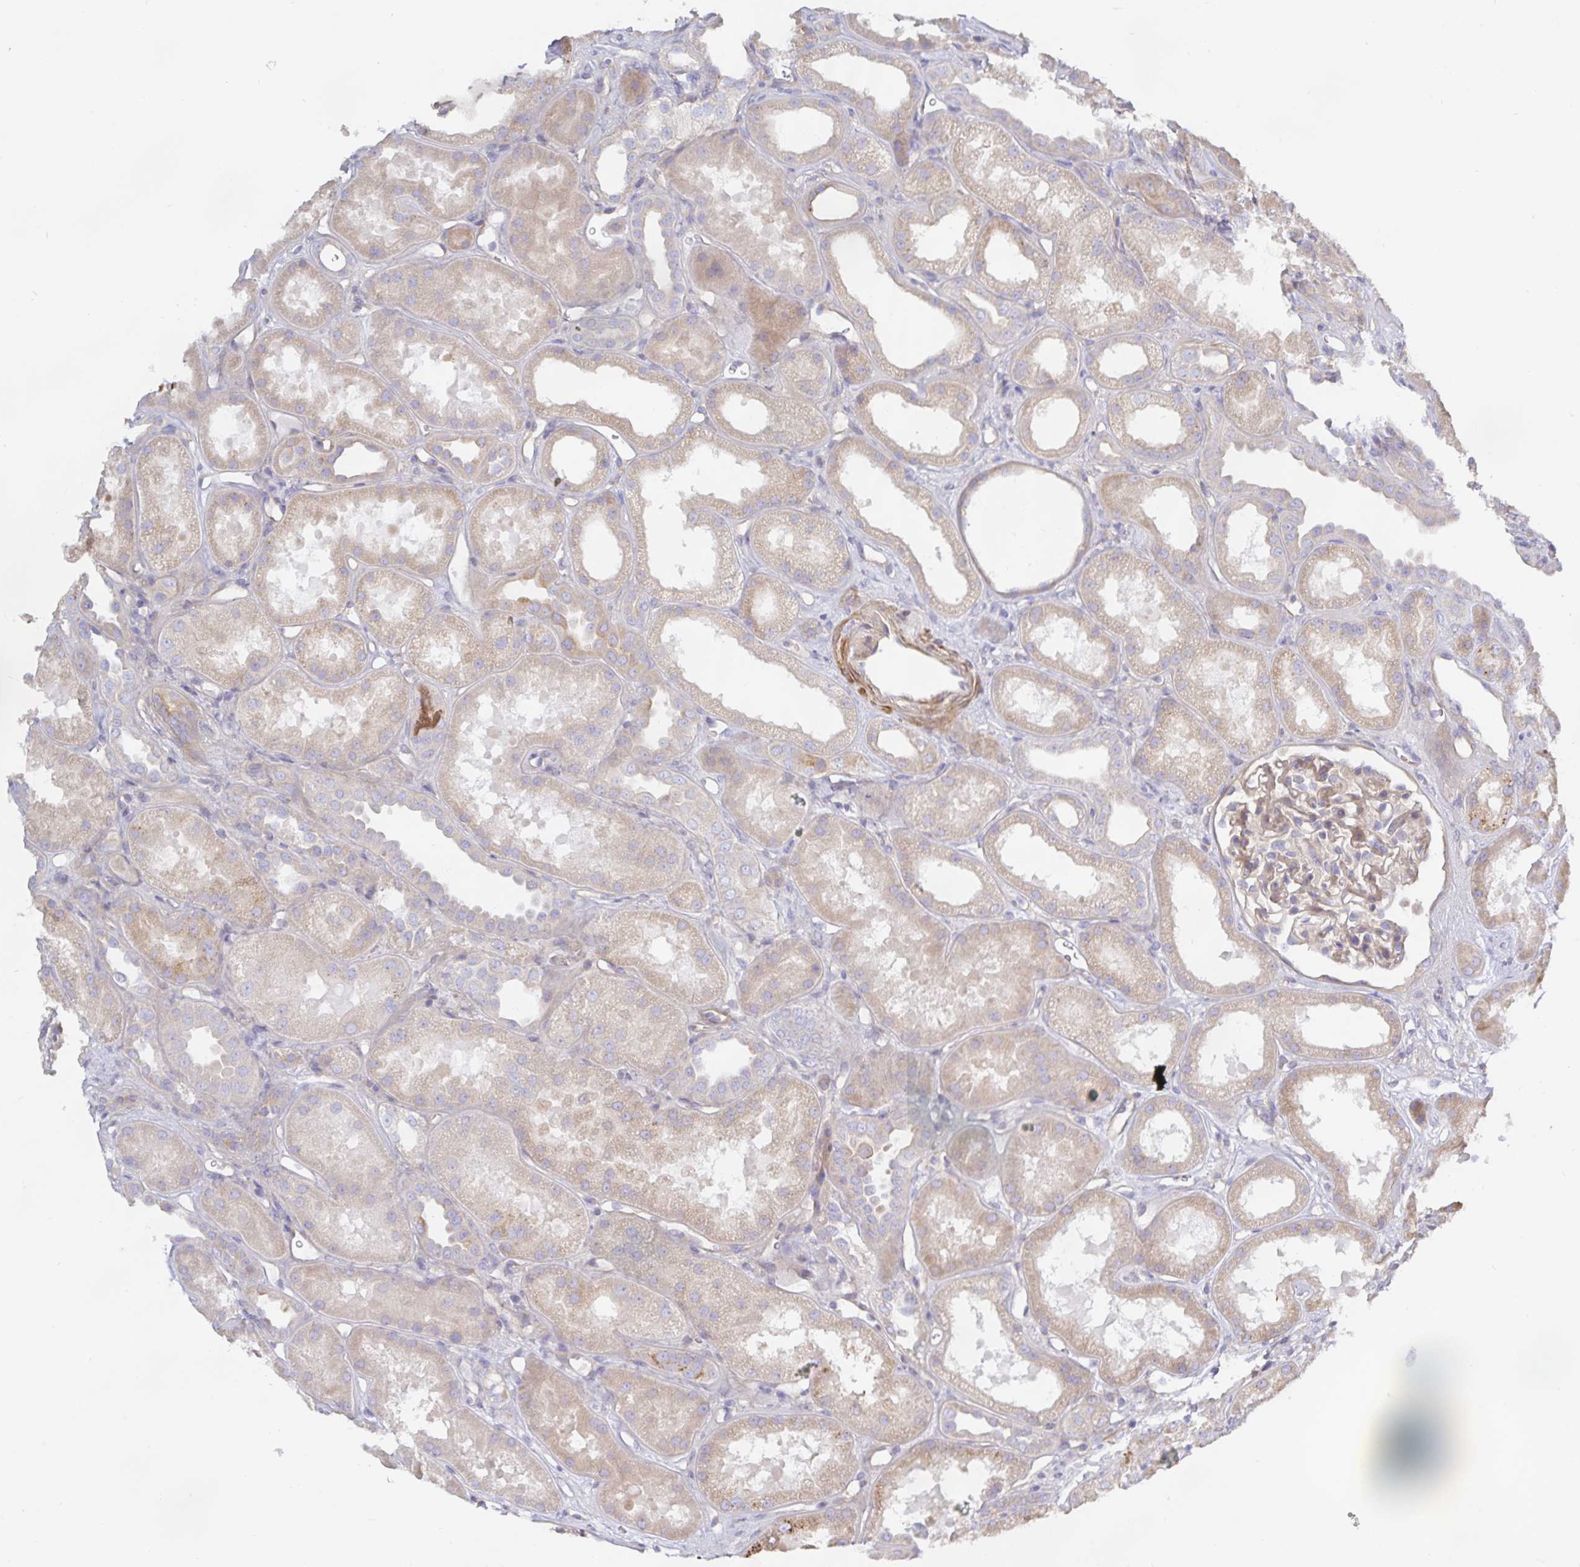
{"staining": {"intensity": "weak", "quantity": "25%-75%", "location": "cytoplasmic/membranous"}, "tissue": "kidney", "cell_type": "Cells in glomeruli", "image_type": "normal", "snomed": [{"axis": "morphology", "description": "Normal tissue, NOS"}, {"axis": "topography", "description": "Kidney"}], "caption": "Protein expression analysis of normal human kidney reveals weak cytoplasmic/membranous expression in approximately 25%-75% of cells in glomeruli. Immunohistochemistry stains the protein of interest in brown and the nuclei are stained blue.", "gene": "METTL22", "patient": {"sex": "male", "age": 61}}